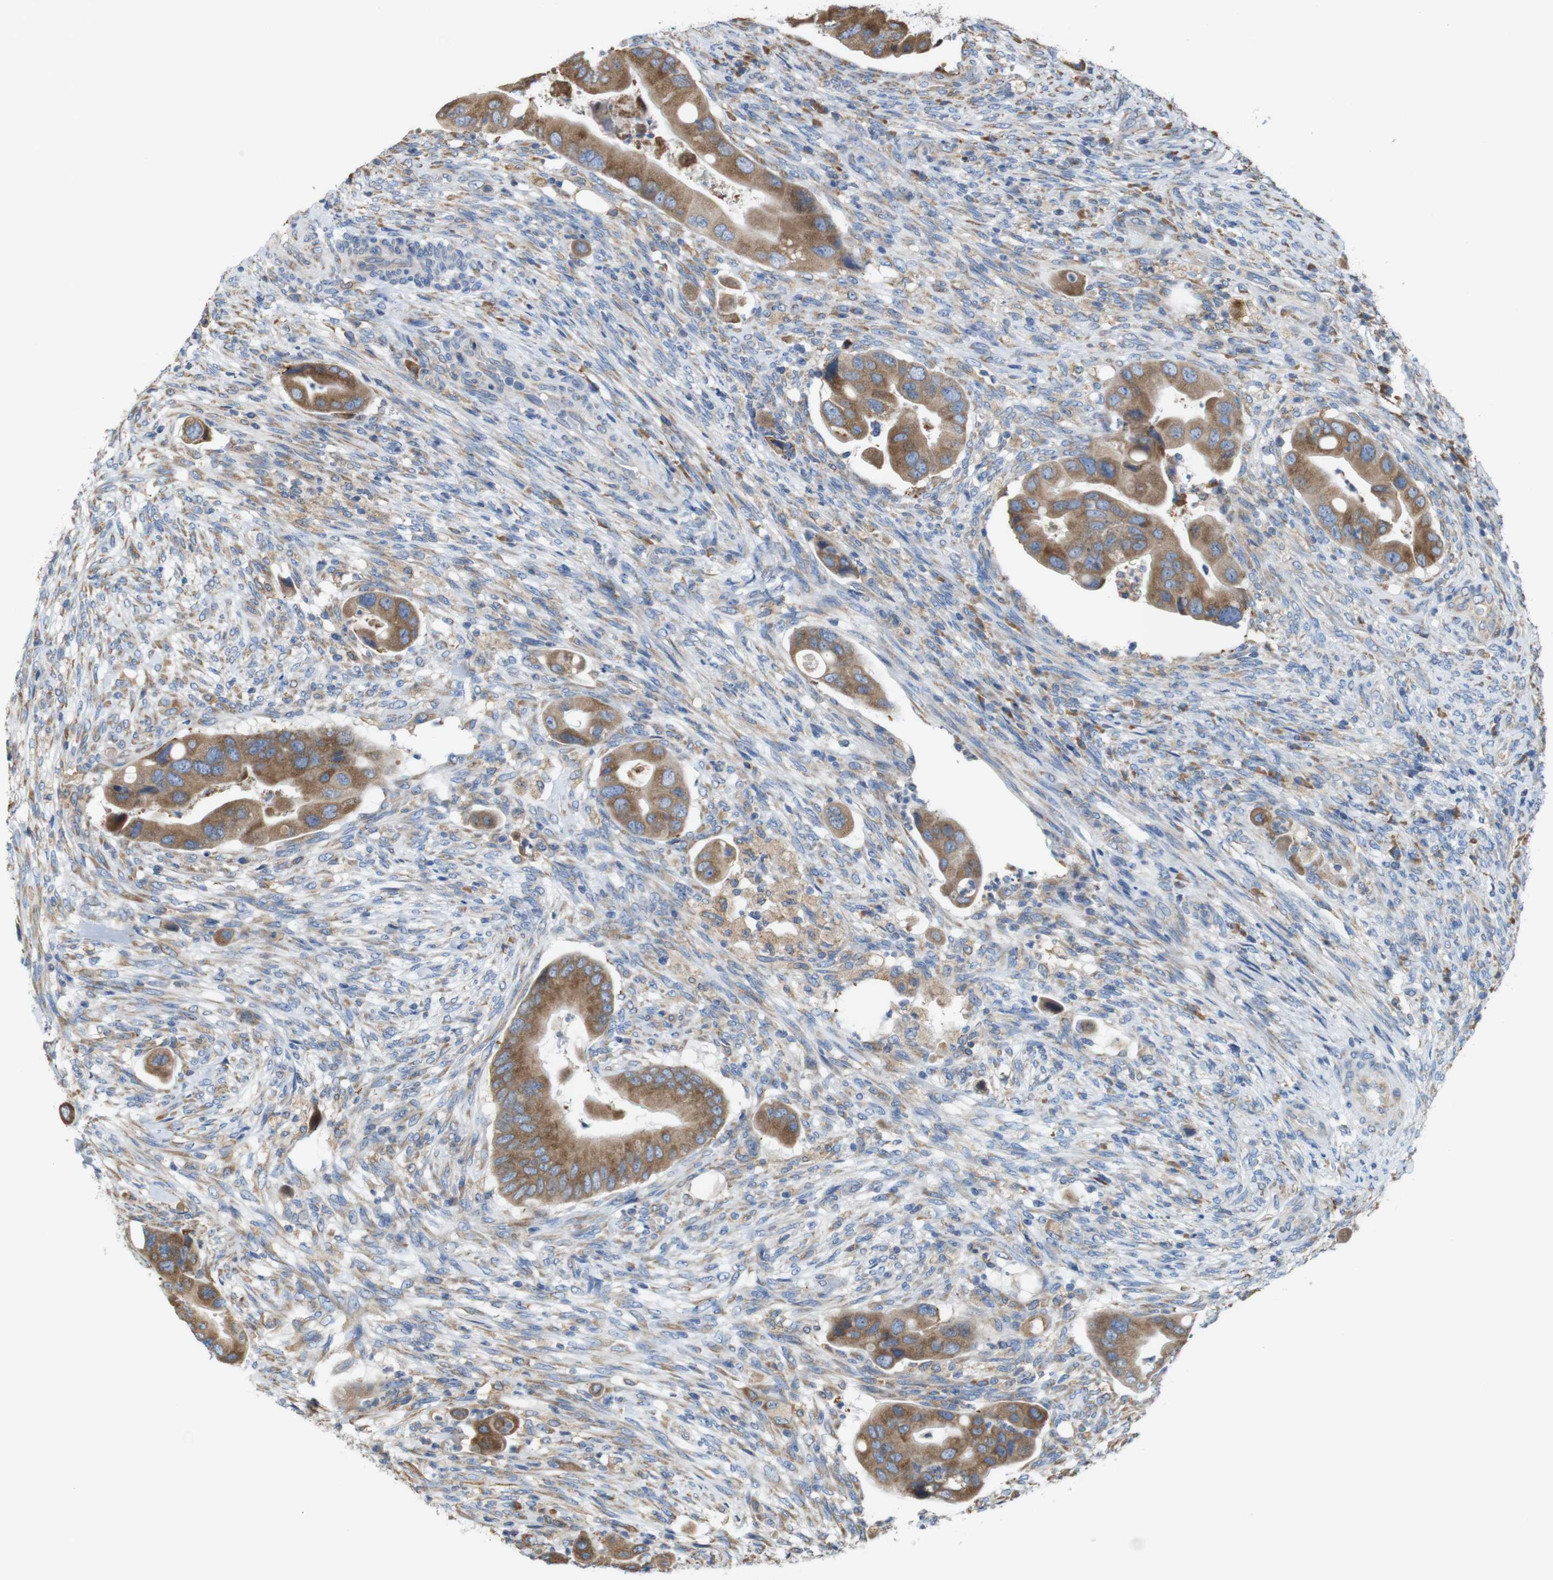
{"staining": {"intensity": "moderate", "quantity": ">75%", "location": "cytoplasmic/membranous"}, "tissue": "colorectal cancer", "cell_type": "Tumor cells", "image_type": "cancer", "snomed": [{"axis": "morphology", "description": "Adenocarcinoma, NOS"}, {"axis": "topography", "description": "Rectum"}], "caption": "Immunohistochemical staining of human colorectal adenocarcinoma demonstrates medium levels of moderate cytoplasmic/membranous positivity in approximately >75% of tumor cells. The protein is shown in brown color, while the nuclei are stained blue.", "gene": "UGGT1", "patient": {"sex": "female", "age": 57}}